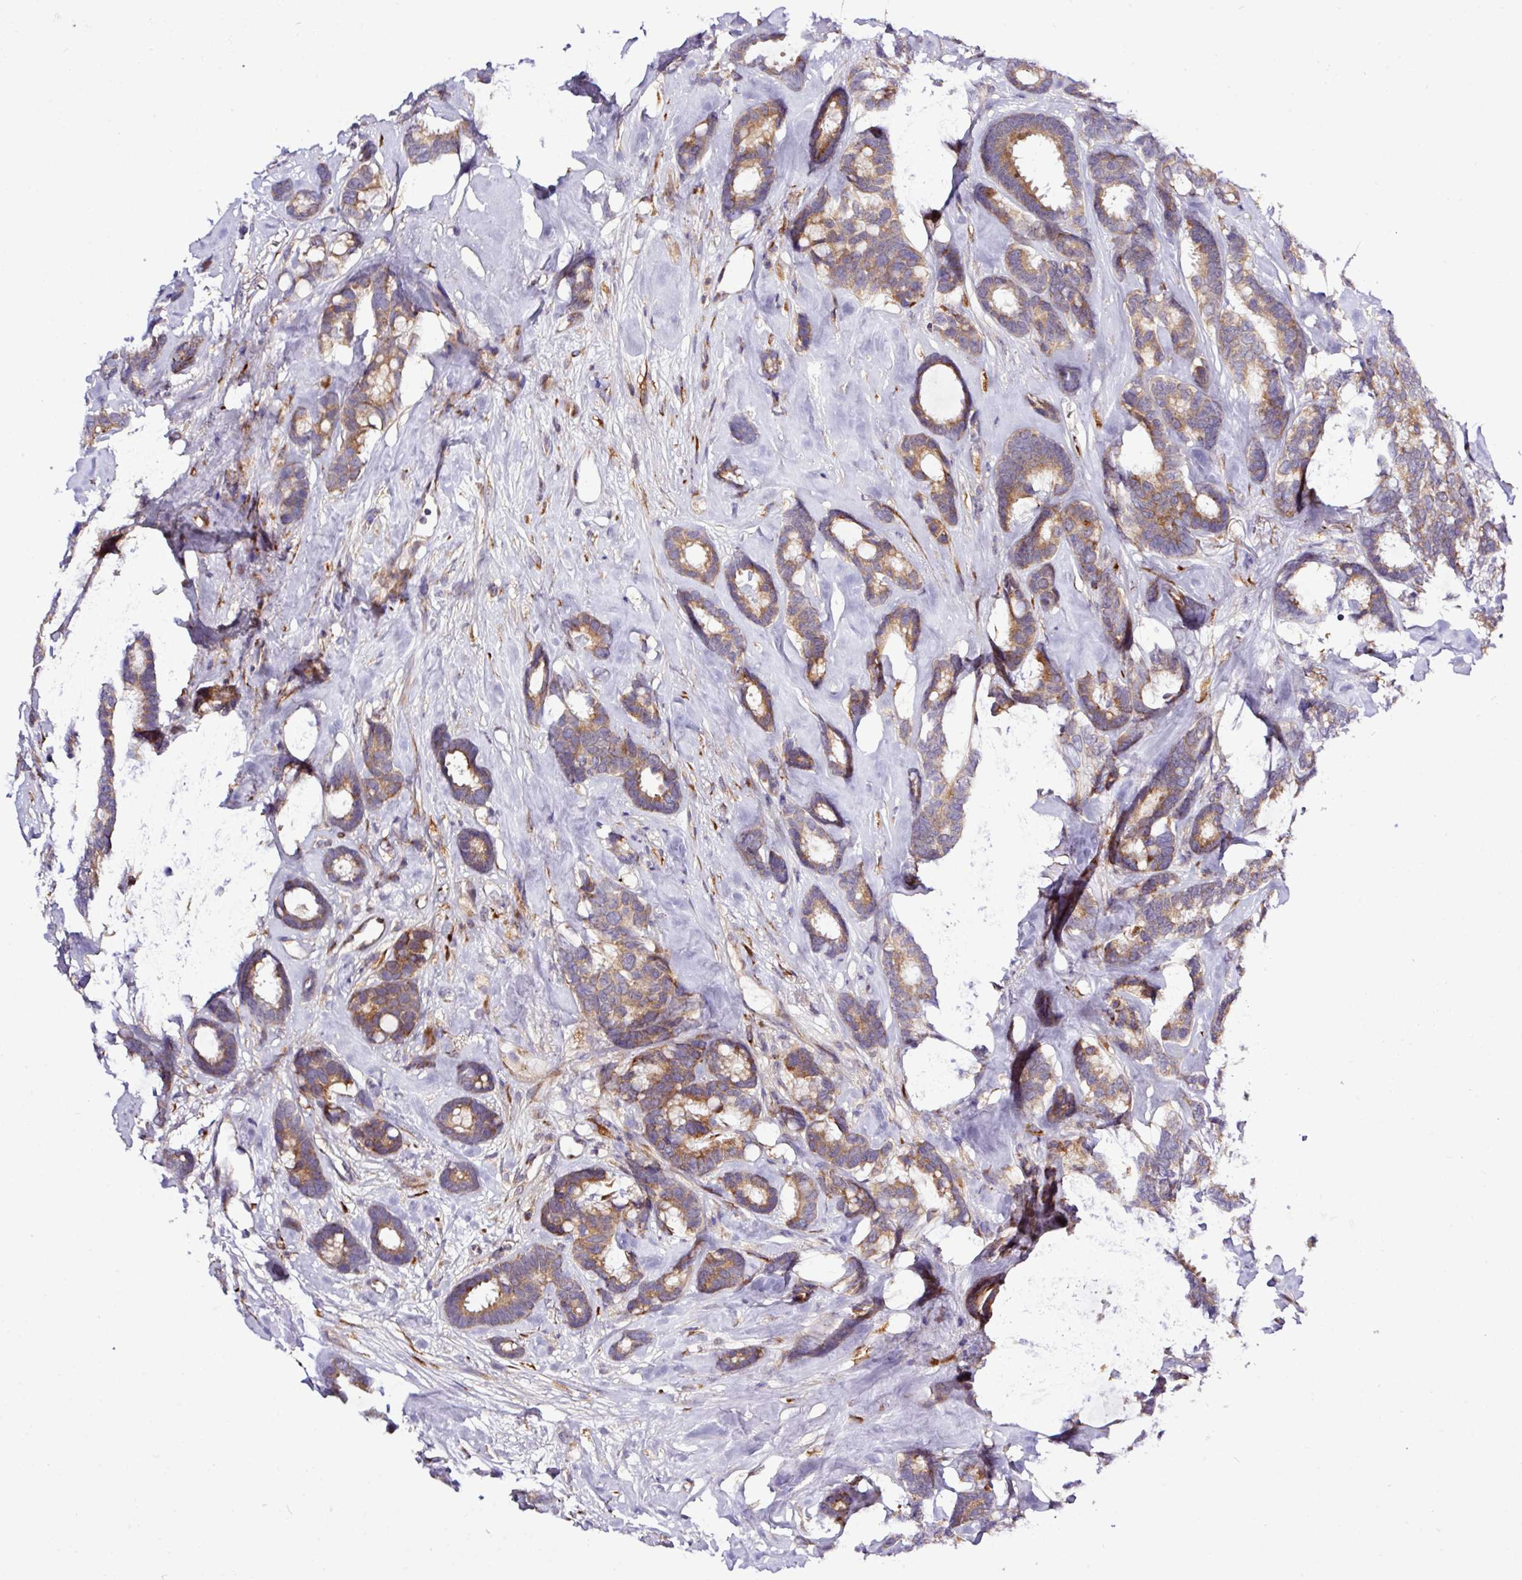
{"staining": {"intensity": "moderate", "quantity": ">75%", "location": "cytoplasmic/membranous"}, "tissue": "breast cancer", "cell_type": "Tumor cells", "image_type": "cancer", "snomed": [{"axis": "morphology", "description": "Duct carcinoma"}, {"axis": "topography", "description": "Breast"}], "caption": "IHC micrograph of neoplastic tissue: breast cancer (intraductal carcinoma) stained using immunohistochemistry demonstrates medium levels of moderate protein expression localized specifically in the cytoplasmic/membranous of tumor cells, appearing as a cytoplasmic/membranous brown color.", "gene": "TM2D2", "patient": {"sex": "female", "age": 87}}